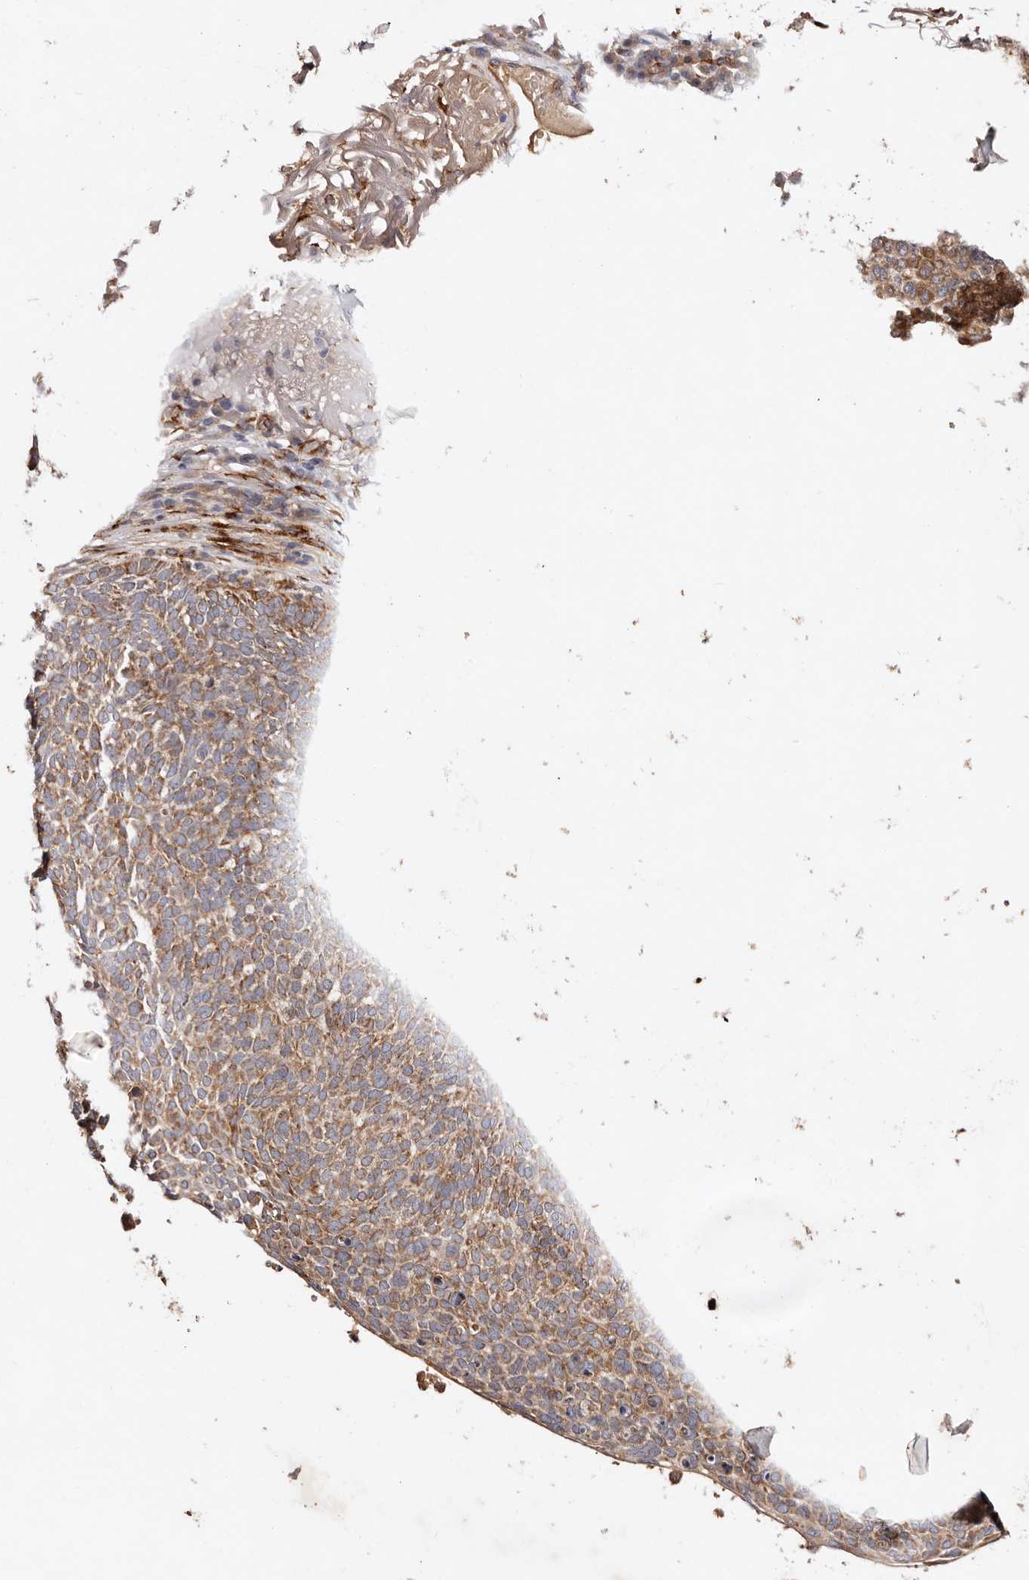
{"staining": {"intensity": "moderate", "quantity": ">75%", "location": "cytoplasmic/membranous"}, "tissue": "skin cancer", "cell_type": "Tumor cells", "image_type": "cancer", "snomed": [{"axis": "morphology", "description": "Squamous cell carcinoma, NOS"}, {"axis": "topography", "description": "Skin"}], "caption": "Human skin cancer stained with a protein marker shows moderate staining in tumor cells.", "gene": "SERPINH1", "patient": {"sex": "female", "age": 90}}